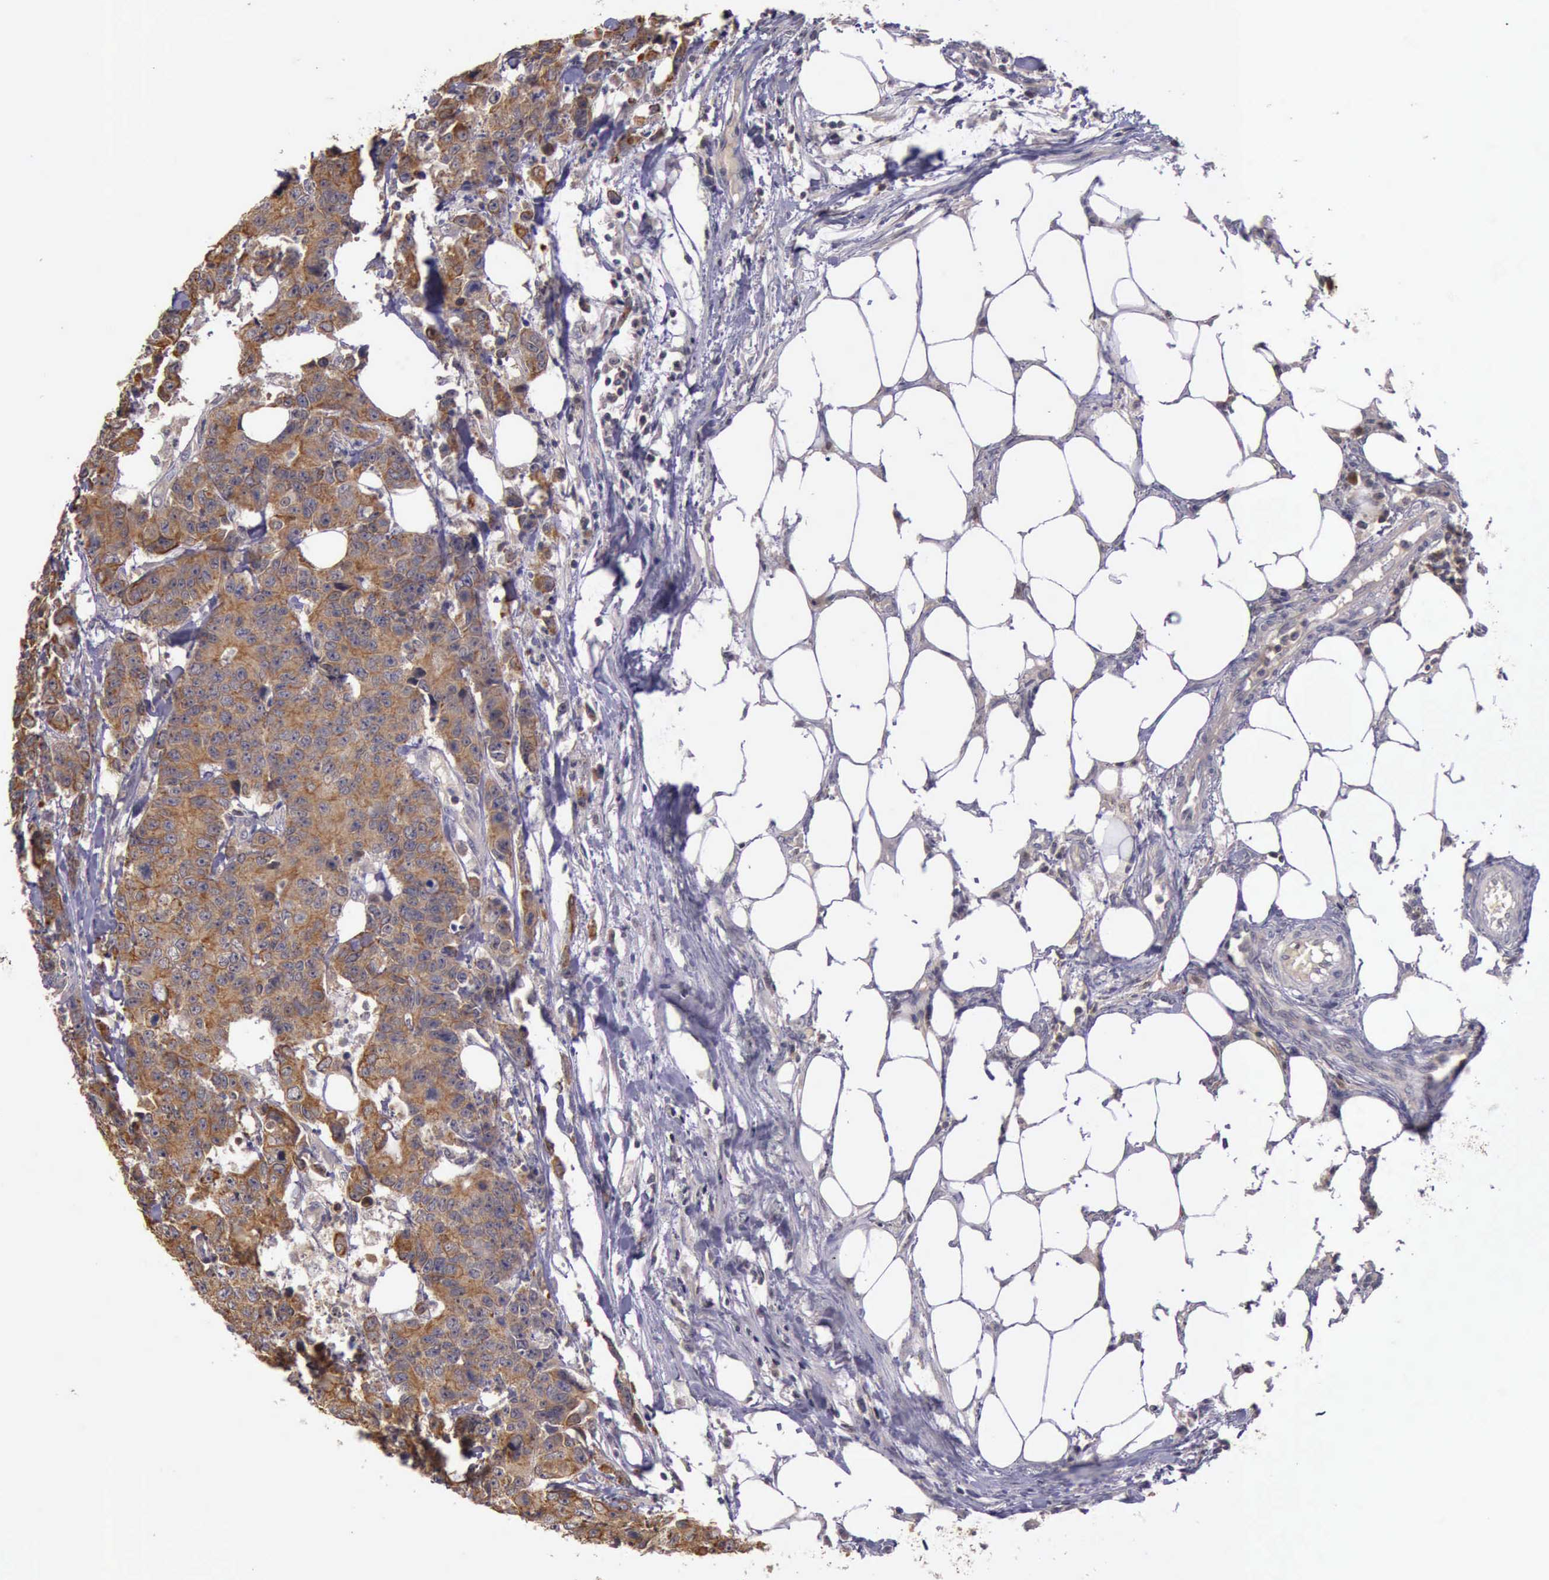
{"staining": {"intensity": "moderate", "quantity": ">75%", "location": "cytoplasmic/membranous"}, "tissue": "colorectal cancer", "cell_type": "Tumor cells", "image_type": "cancer", "snomed": [{"axis": "morphology", "description": "Adenocarcinoma, NOS"}, {"axis": "topography", "description": "Colon"}], "caption": "DAB immunohistochemical staining of colorectal cancer (adenocarcinoma) shows moderate cytoplasmic/membranous protein staining in approximately >75% of tumor cells. The staining was performed using DAB (3,3'-diaminobenzidine), with brown indicating positive protein expression. Nuclei are stained blue with hematoxylin.", "gene": "RAB39B", "patient": {"sex": "female", "age": 86}}